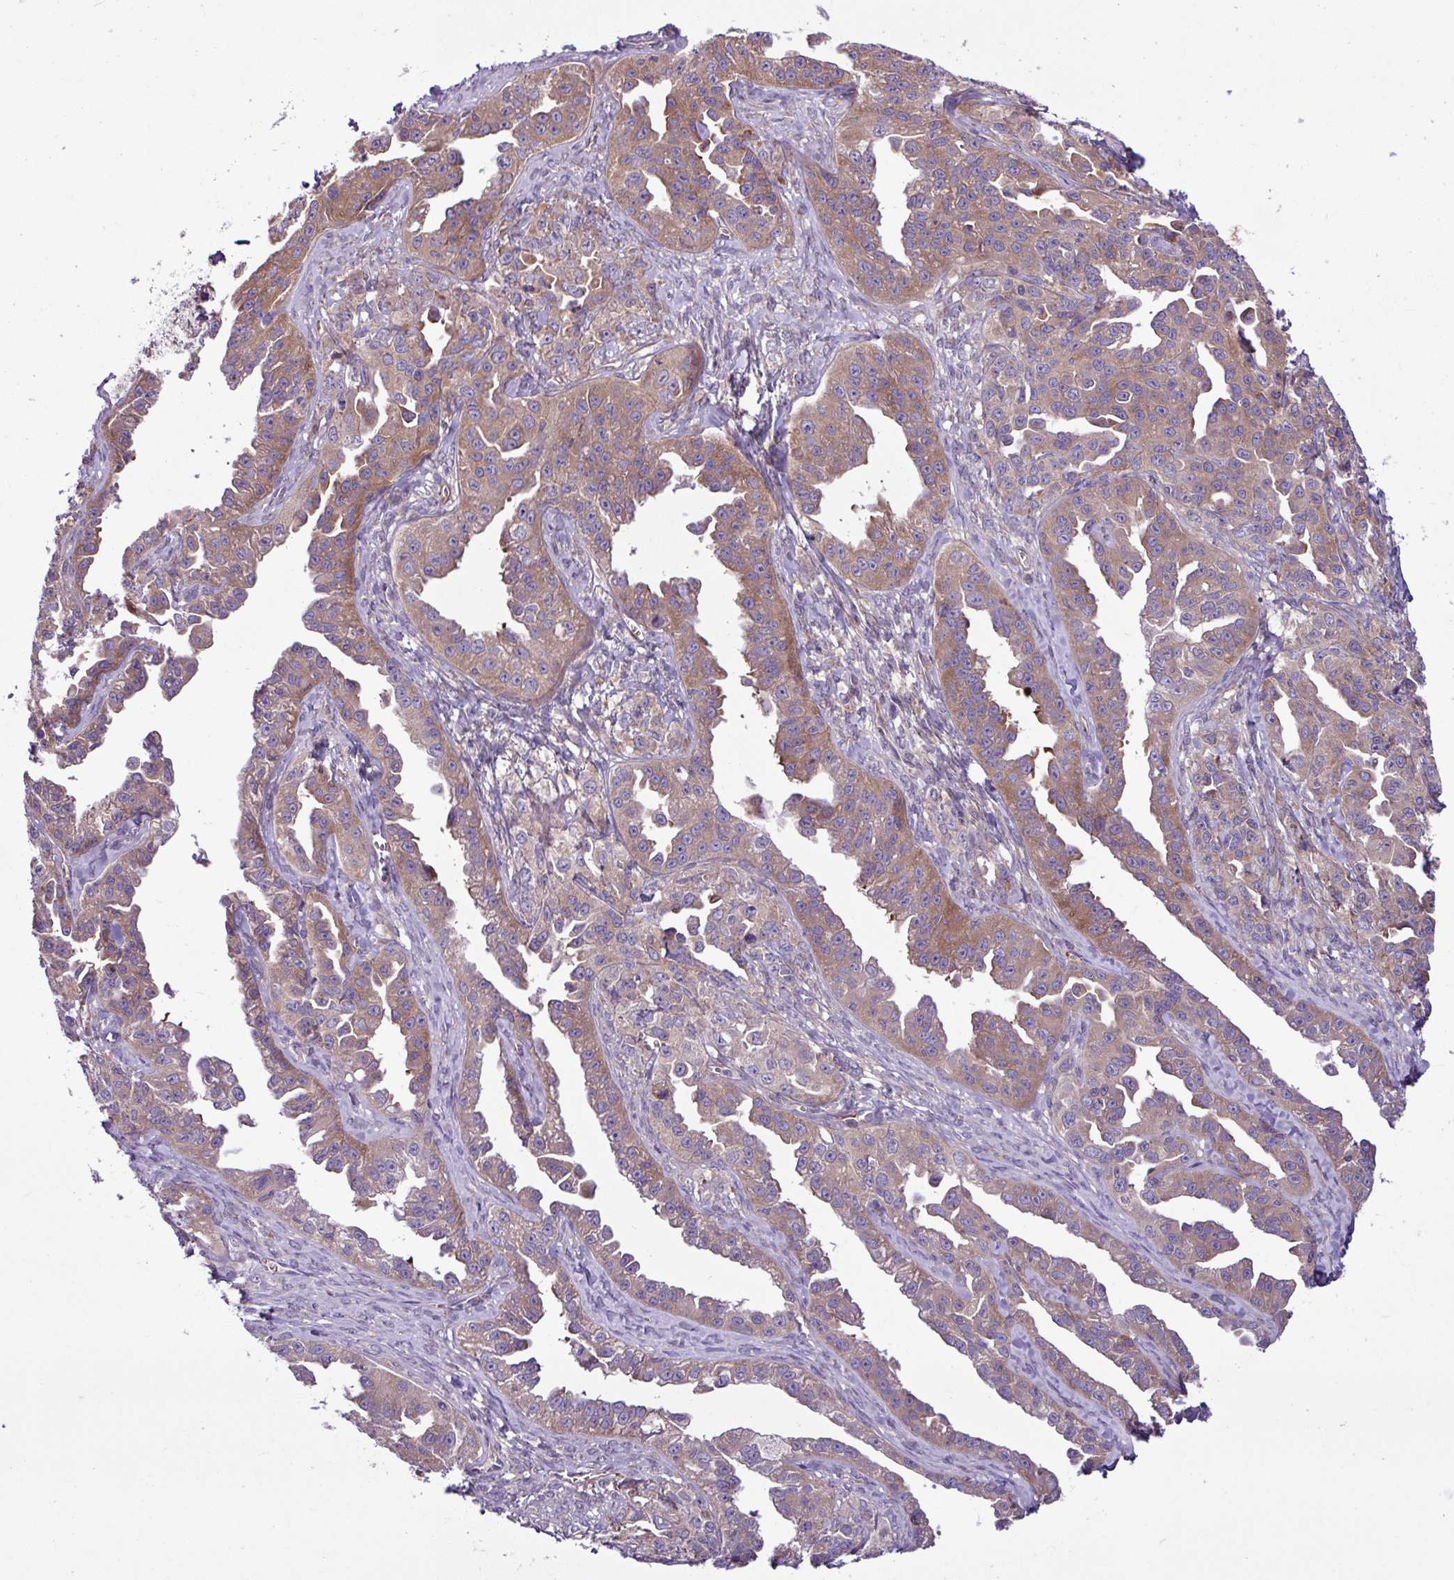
{"staining": {"intensity": "moderate", "quantity": ">75%", "location": "cytoplasmic/membranous"}, "tissue": "ovarian cancer", "cell_type": "Tumor cells", "image_type": "cancer", "snomed": [{"axis": "morphology", "description": "Cystadenocarcinoma, serous, NOS"}, {"axis": "topography", "description": "Ovary"}], "caption": "High-power microscopy captured an immunohistochemistry (IHC) image of ovarian serous cystadenocarcinoma, revealing moderate cytoplasmic/membranous positivity in about >75% of tumor cells.", "gene": "MROH2A", "patient": {"sex": "female", "age": 75}}